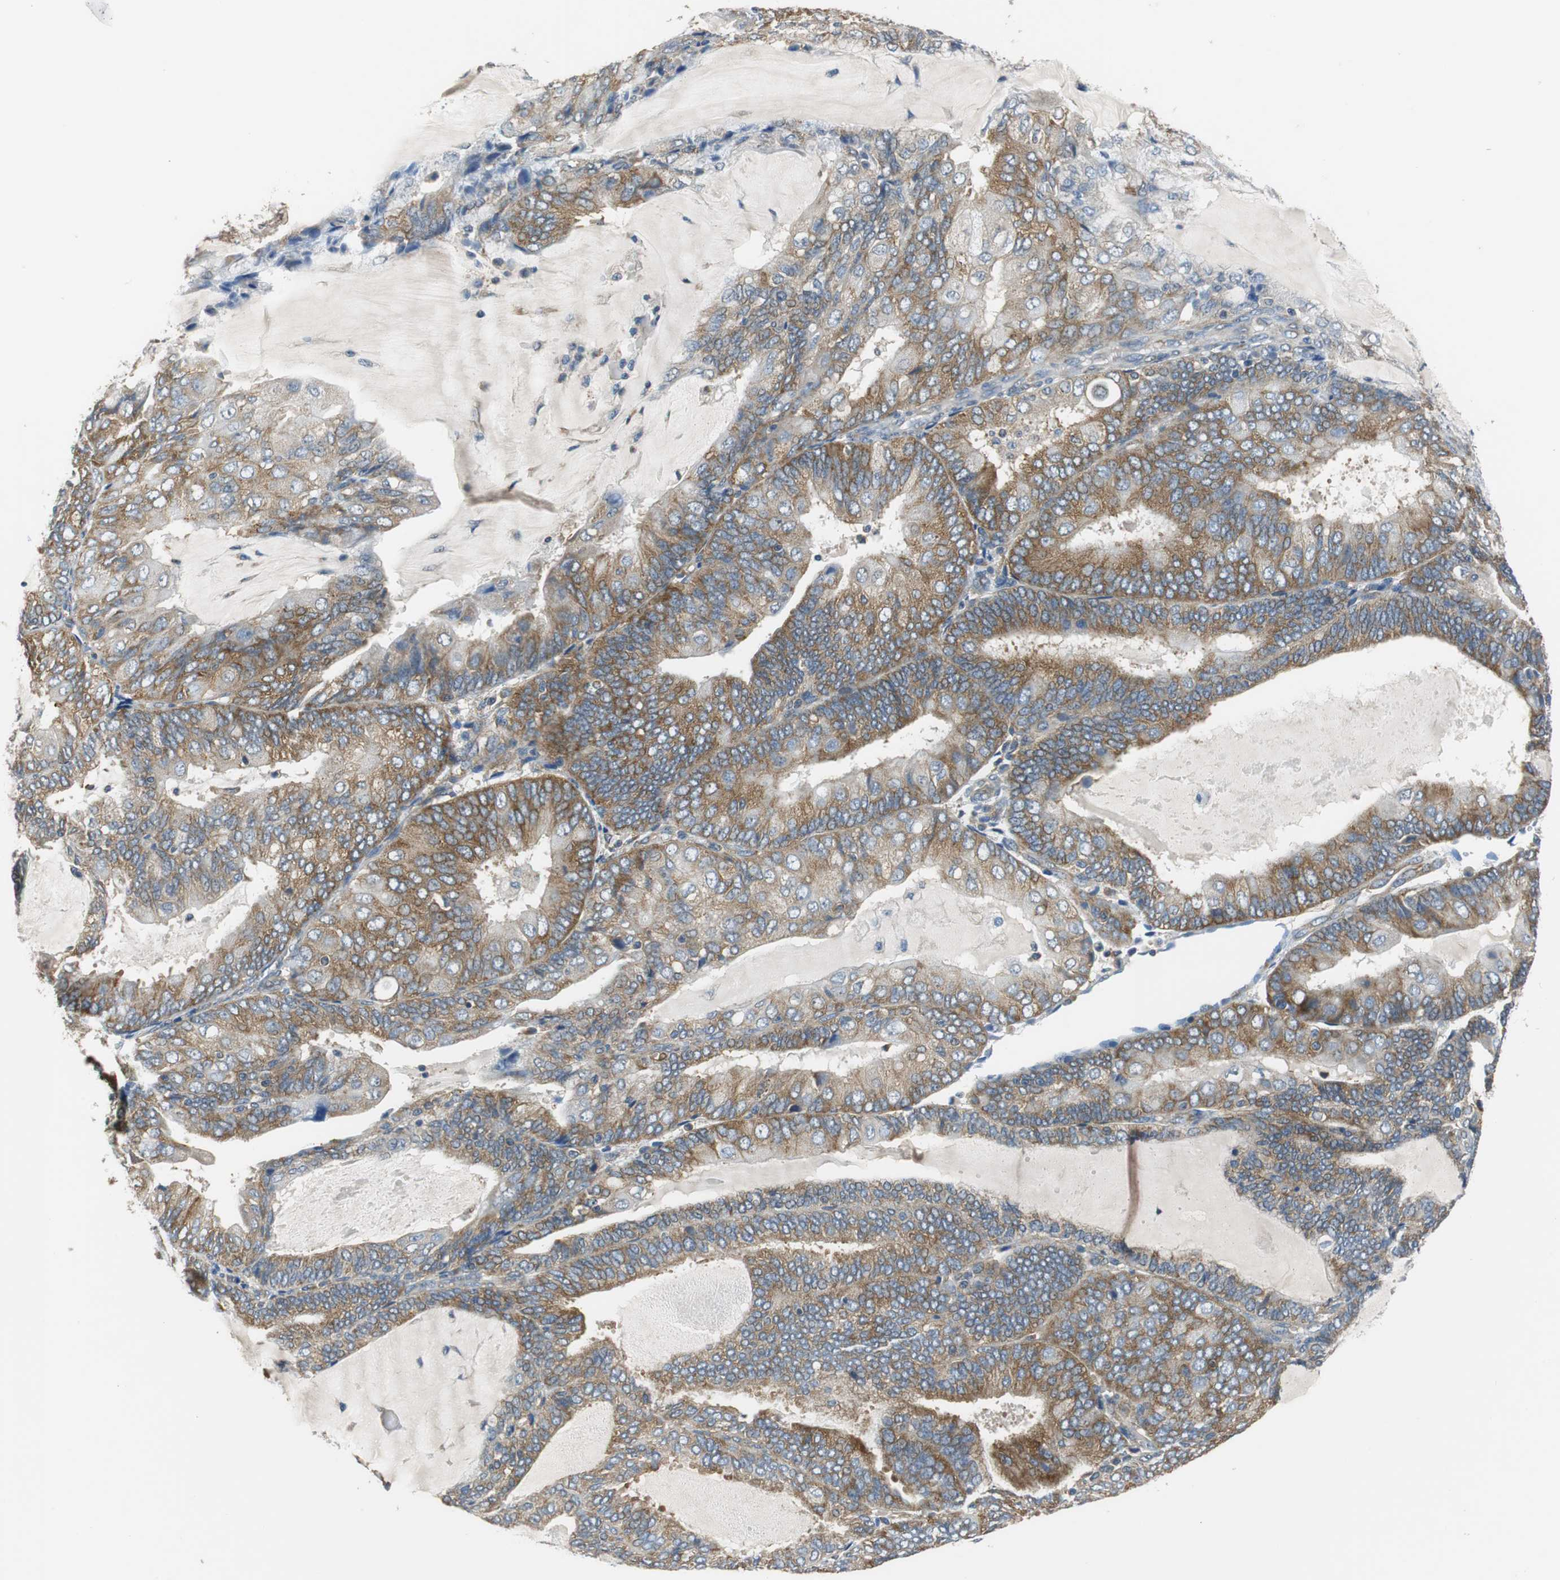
{"staining": {"intensity": "moderate", "quantity": ">75%", "location": "cytoplasmic/membranous"}, "tissue": "endometrial cancer", "cell_type": "Tumor cells", "image_type": "cancer", "snomed": [{"axis": "morphology", "description": "Adenocarcinoma, NOS"}, {"axis": "topography", "description": "Endometrium"}], "caption": "DAB immunohistochemical staining of endometrial cancer (adenocarcinoma) shows moderate cytoplasmic/membranous protein expression in approximately >75% of tumor cells. The protein is stained brown, and the nuclei are stained in blue (DAB (3,3'-diaminobenzidine) IHC with brightfield microscopy, high magnification).", "gene": "CNOT3", "patient": {"sex": "female", "age": 81}}